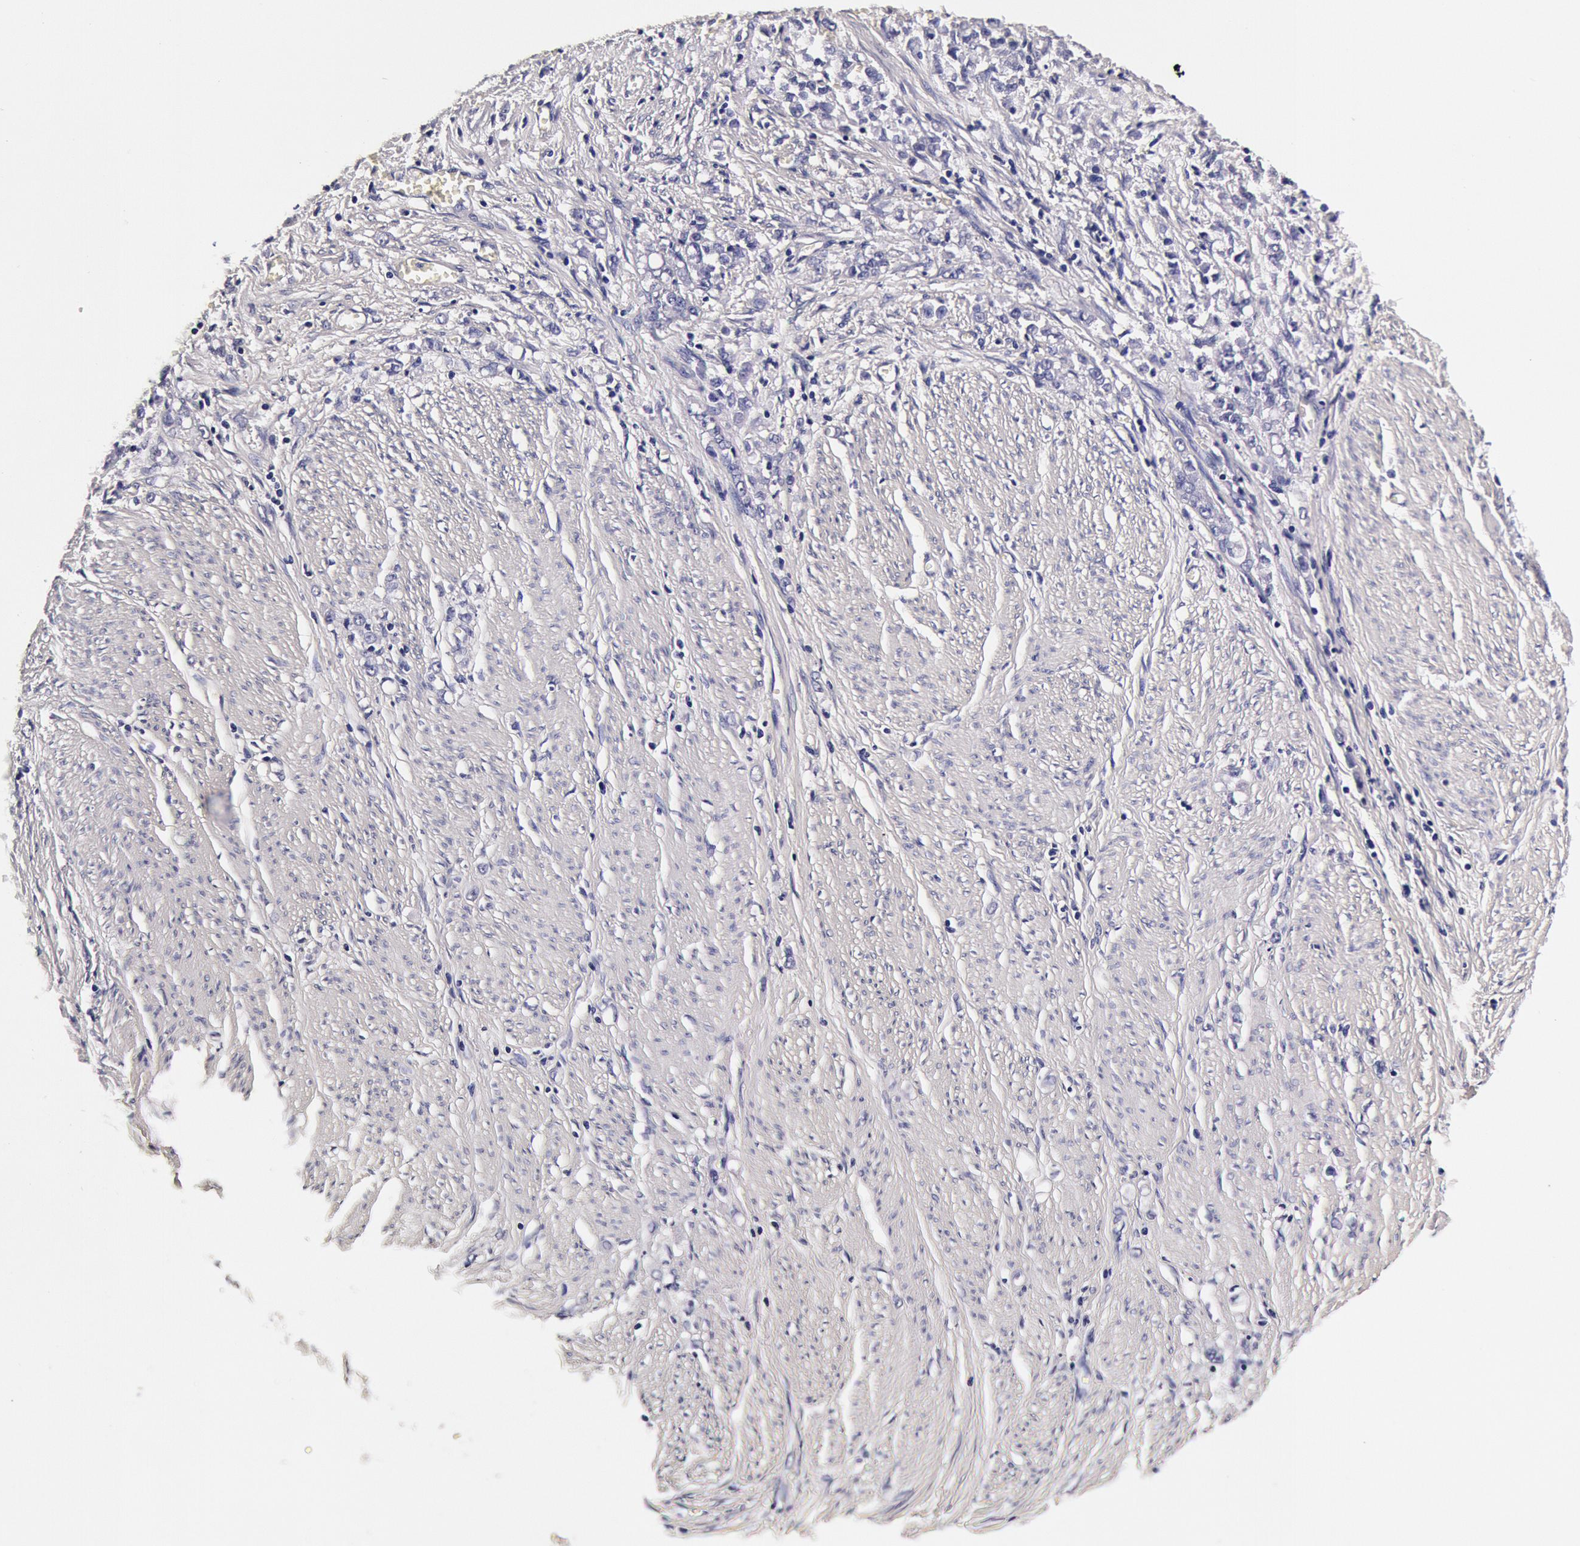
{"staining": {"intensity": "negative", "quantity": "none", "location": "none"}, "tissue": "stomach cancer", "cell_type": "Tumor cells", "image_type": "cancer", "snomed": [{"axis": "morphology", "description": "Adenocarcinoma, NOS"}, {"axis": "topography", "description": "Stomach"}], "caption": "DAB (3,3'-diaminobenzidine) immunohistochemical staining of stomach cancer displays no significant positivity in tumor cells.", "gene": "CCDC22", "patient": {"sex": "male", "age": 72}}